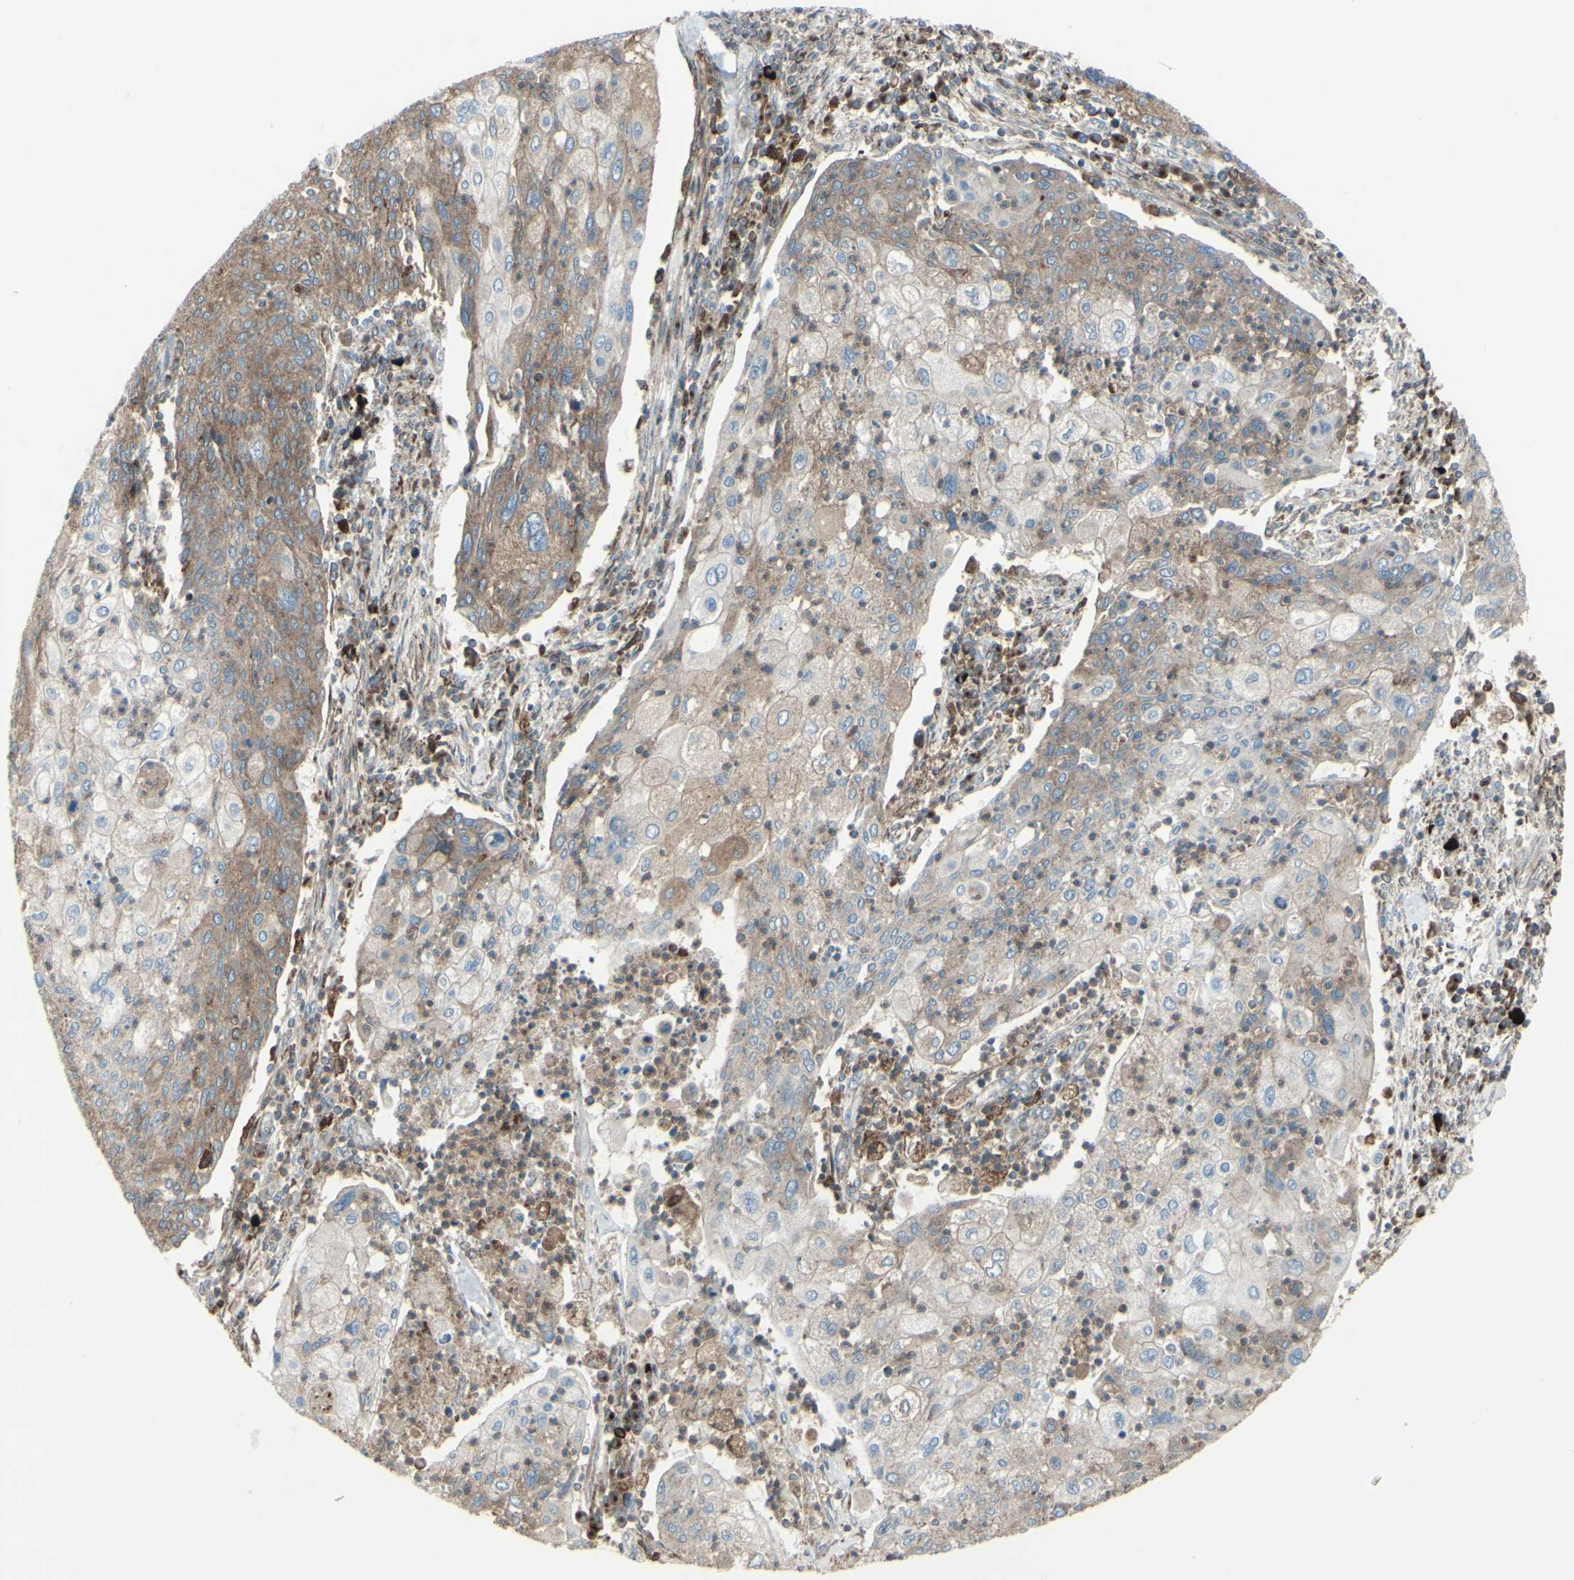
{"staining": {"intensity": "moderate", "quantity": "25%-75%", "location": "cytoplasmic/membranous"}, "tissue": "cervical cancer", "cell_type": "Tumor cells", "image_type": "cancer", "snomed": [{"axis": "morphology", "description": "Squamous cell carcinoma, NOS"}, {"axis": "topography", "description": "Cervix"}], "caption": "High-power microscopy captured an immunohistochemistry photomicrograph of cervical cancer (squamous cell carcinoma), revealing moderate cytoplasmic/membranous positivity in about 25%-75% of tumor cells.", "gene": "NAPA", "patient": {"sex": "female", "age": 40}}